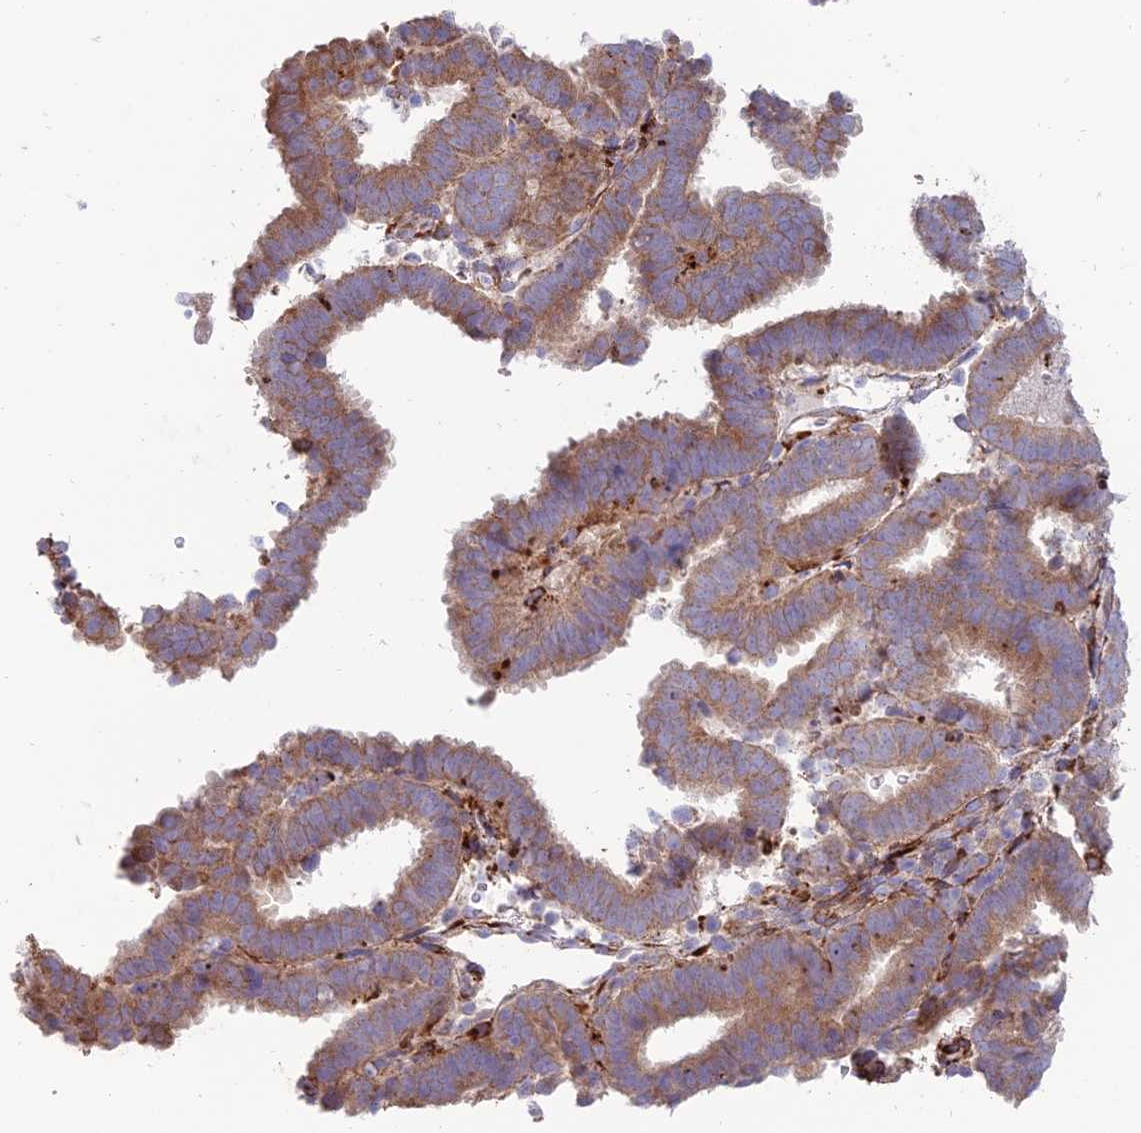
{"staining": {"intensity": "moderate", "quantity": ">75%", "location": "cytoplasmic/membranous"}, "tissue": "endometrial cancer", "cell_type": "Tumor cells", "image_type": "cancer", "snomed": [{"axis": "morphology", "description": "Adenocarcinoma, NOS"}, {"axis": "topography", "description": "Endometrium"}], "caption": "IHC photomicrograph of adenocarcinoma (endometrial) stained for a protein (brown), which shows medium levels of moderate cytoplasmic/membranous staining in about >75% of tumor cells.", "gene": "RCN3", "patient": {"sex": "female", "age": 70}}